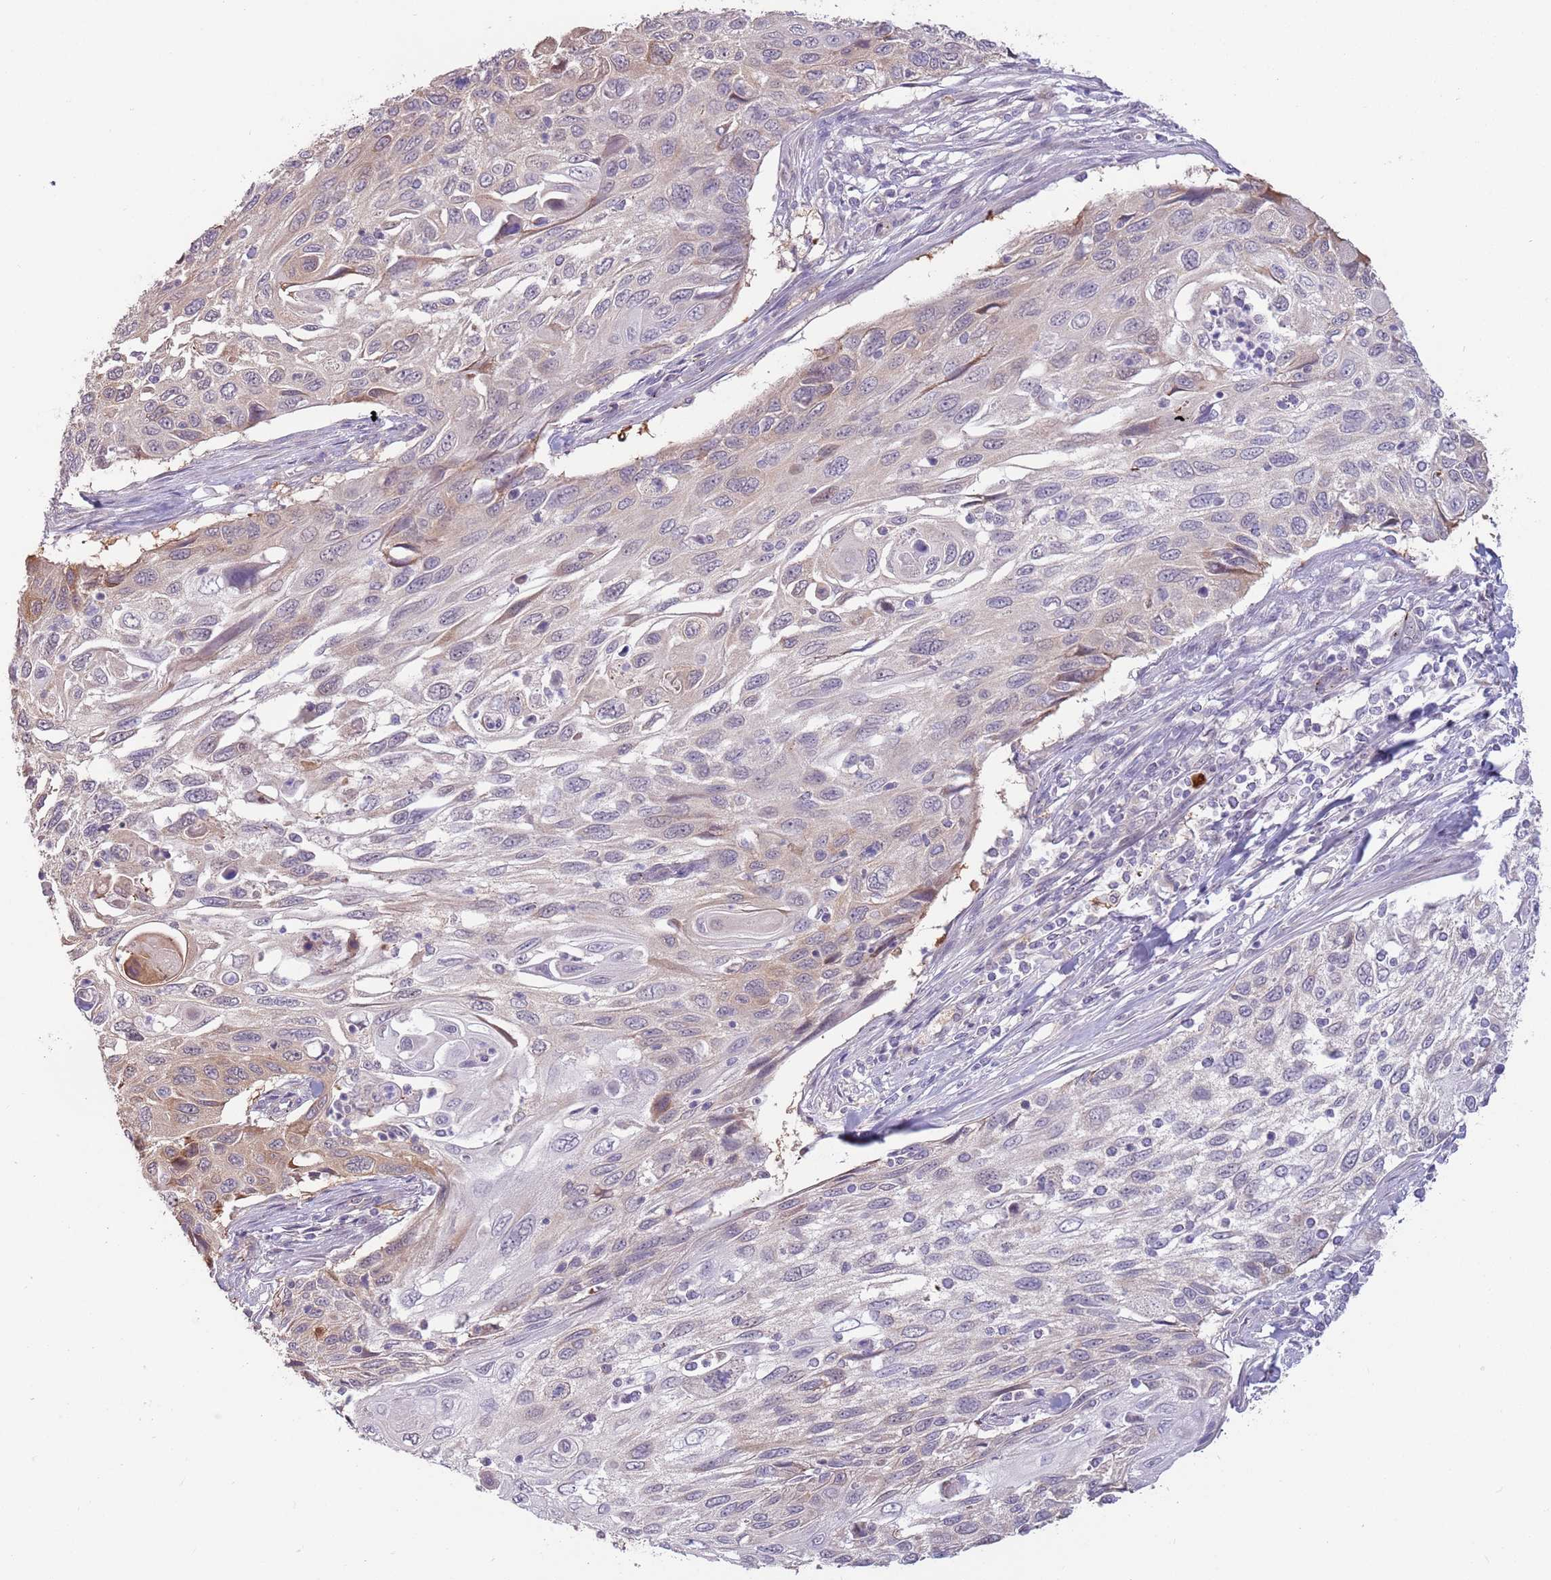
{"staining": {"intensity": "weak", "quantity": "<25%", "location": "cytoplasmic/membranous"}, "tissue": "cervical cancer", "cell_type": "Tumor cells", "image_type": "cancer", "snomed": [{"axis": "morphology", "description": "Squamous cell carcinoma, NOS"}, {"axis": "topography", "description": "Cervix"}], "caption": "Cervical cancer (squamous cell carcinoma) stained for a protein using immunohistochemistry demonstrates no positivity tumor cells.", "gene": "LDHD", "patient": {"sex": "female", "age": 70}}